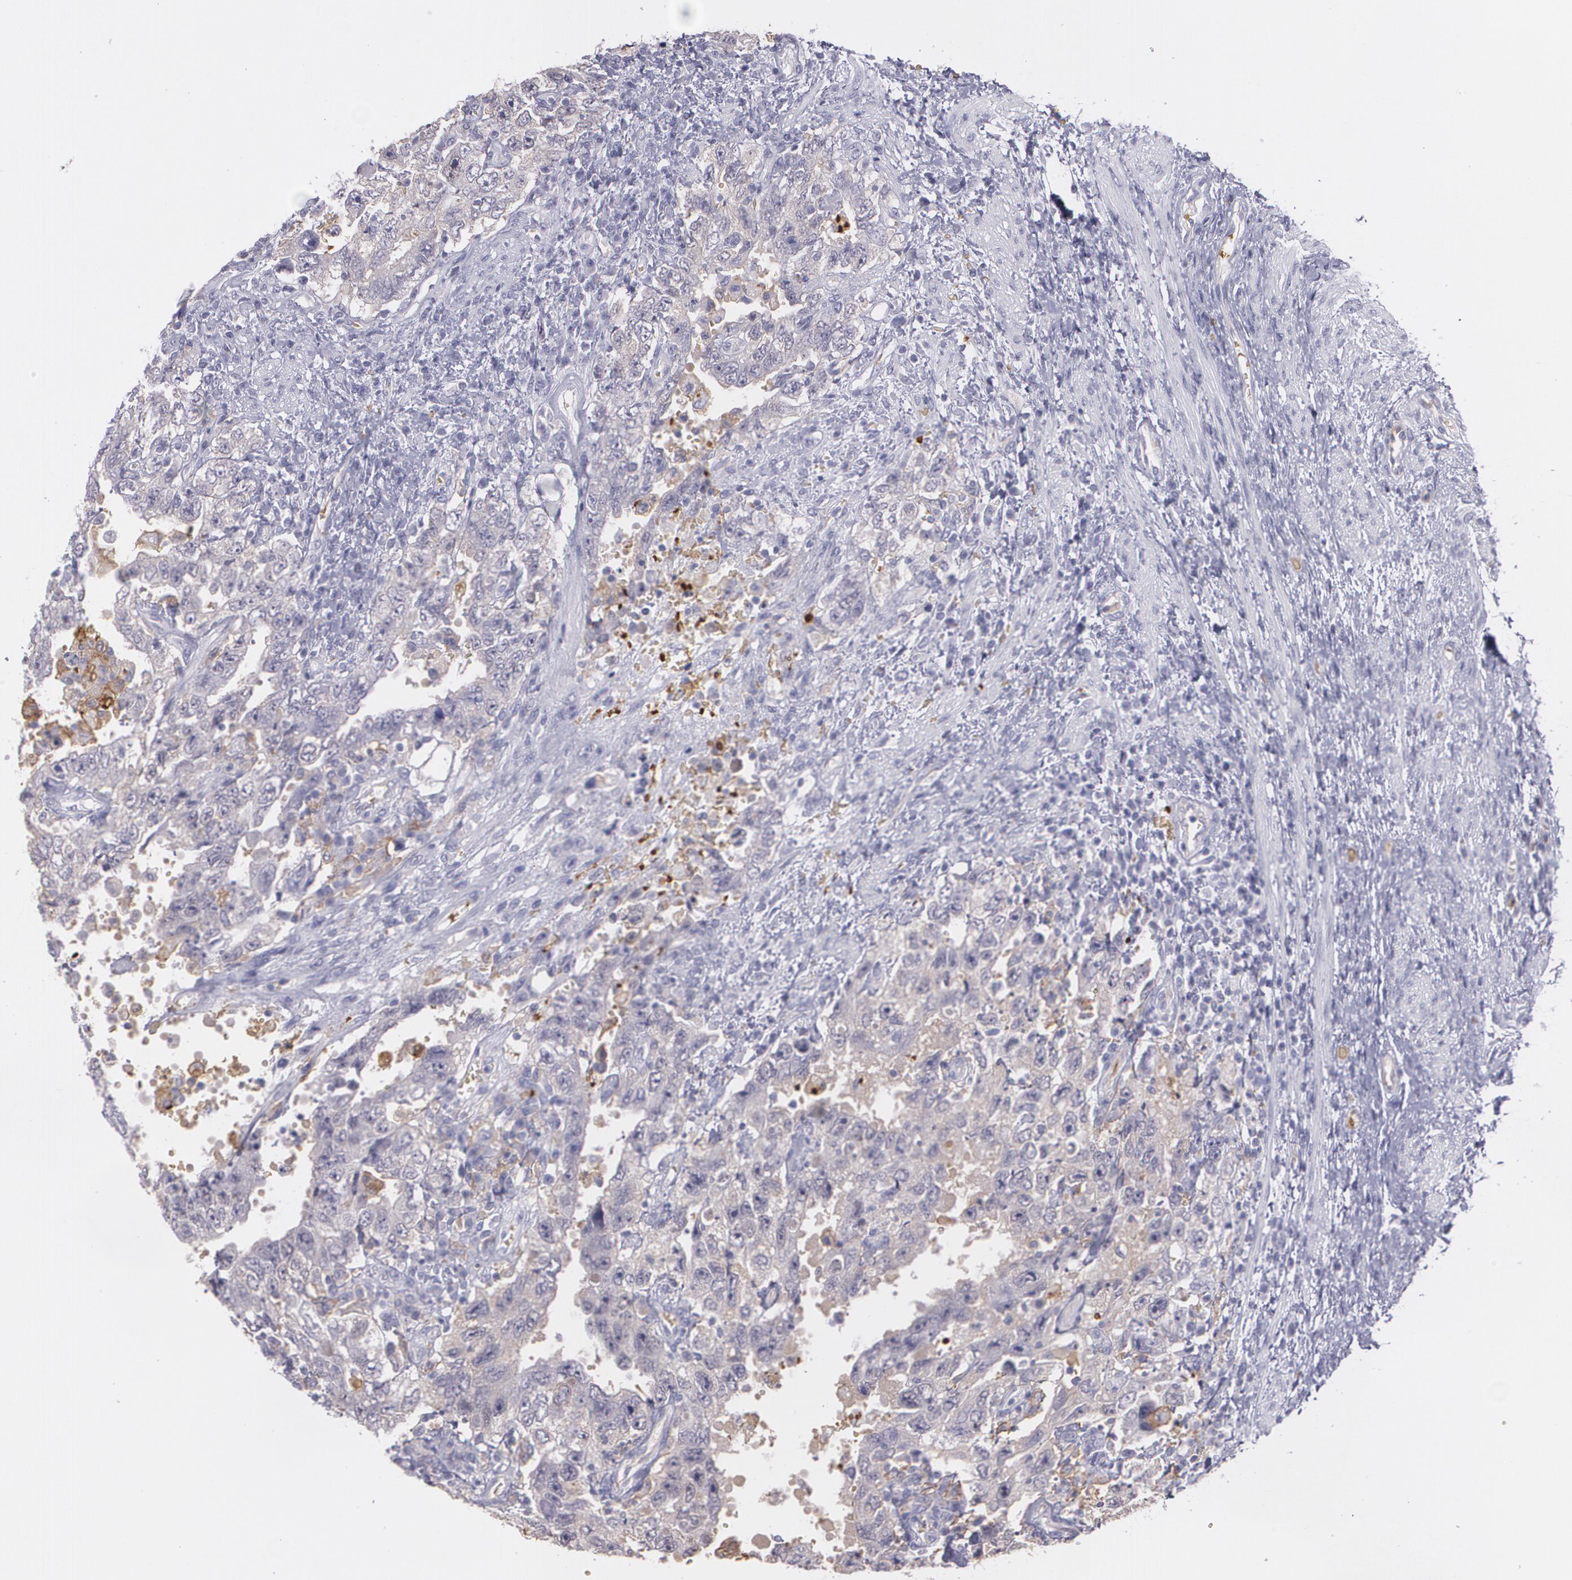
{"staining": {"intensity": "negative", "quantity": "none", "location": "none"}, "tissue": "testis cancer", "cell_type": "Tumor cells", "image_type": "cancer", "snomed": [{"axis": "morphology", "description": "Carcinoma, Embryonal, NOS"}, {"axis": "topography", "description": "Testis"}], "caption": "Human testis cancer stained for a protein using IHC demonstrates no expression in tumor cells.", "gene": "ACE", "patient": {"sex": "male", "age": 26}}